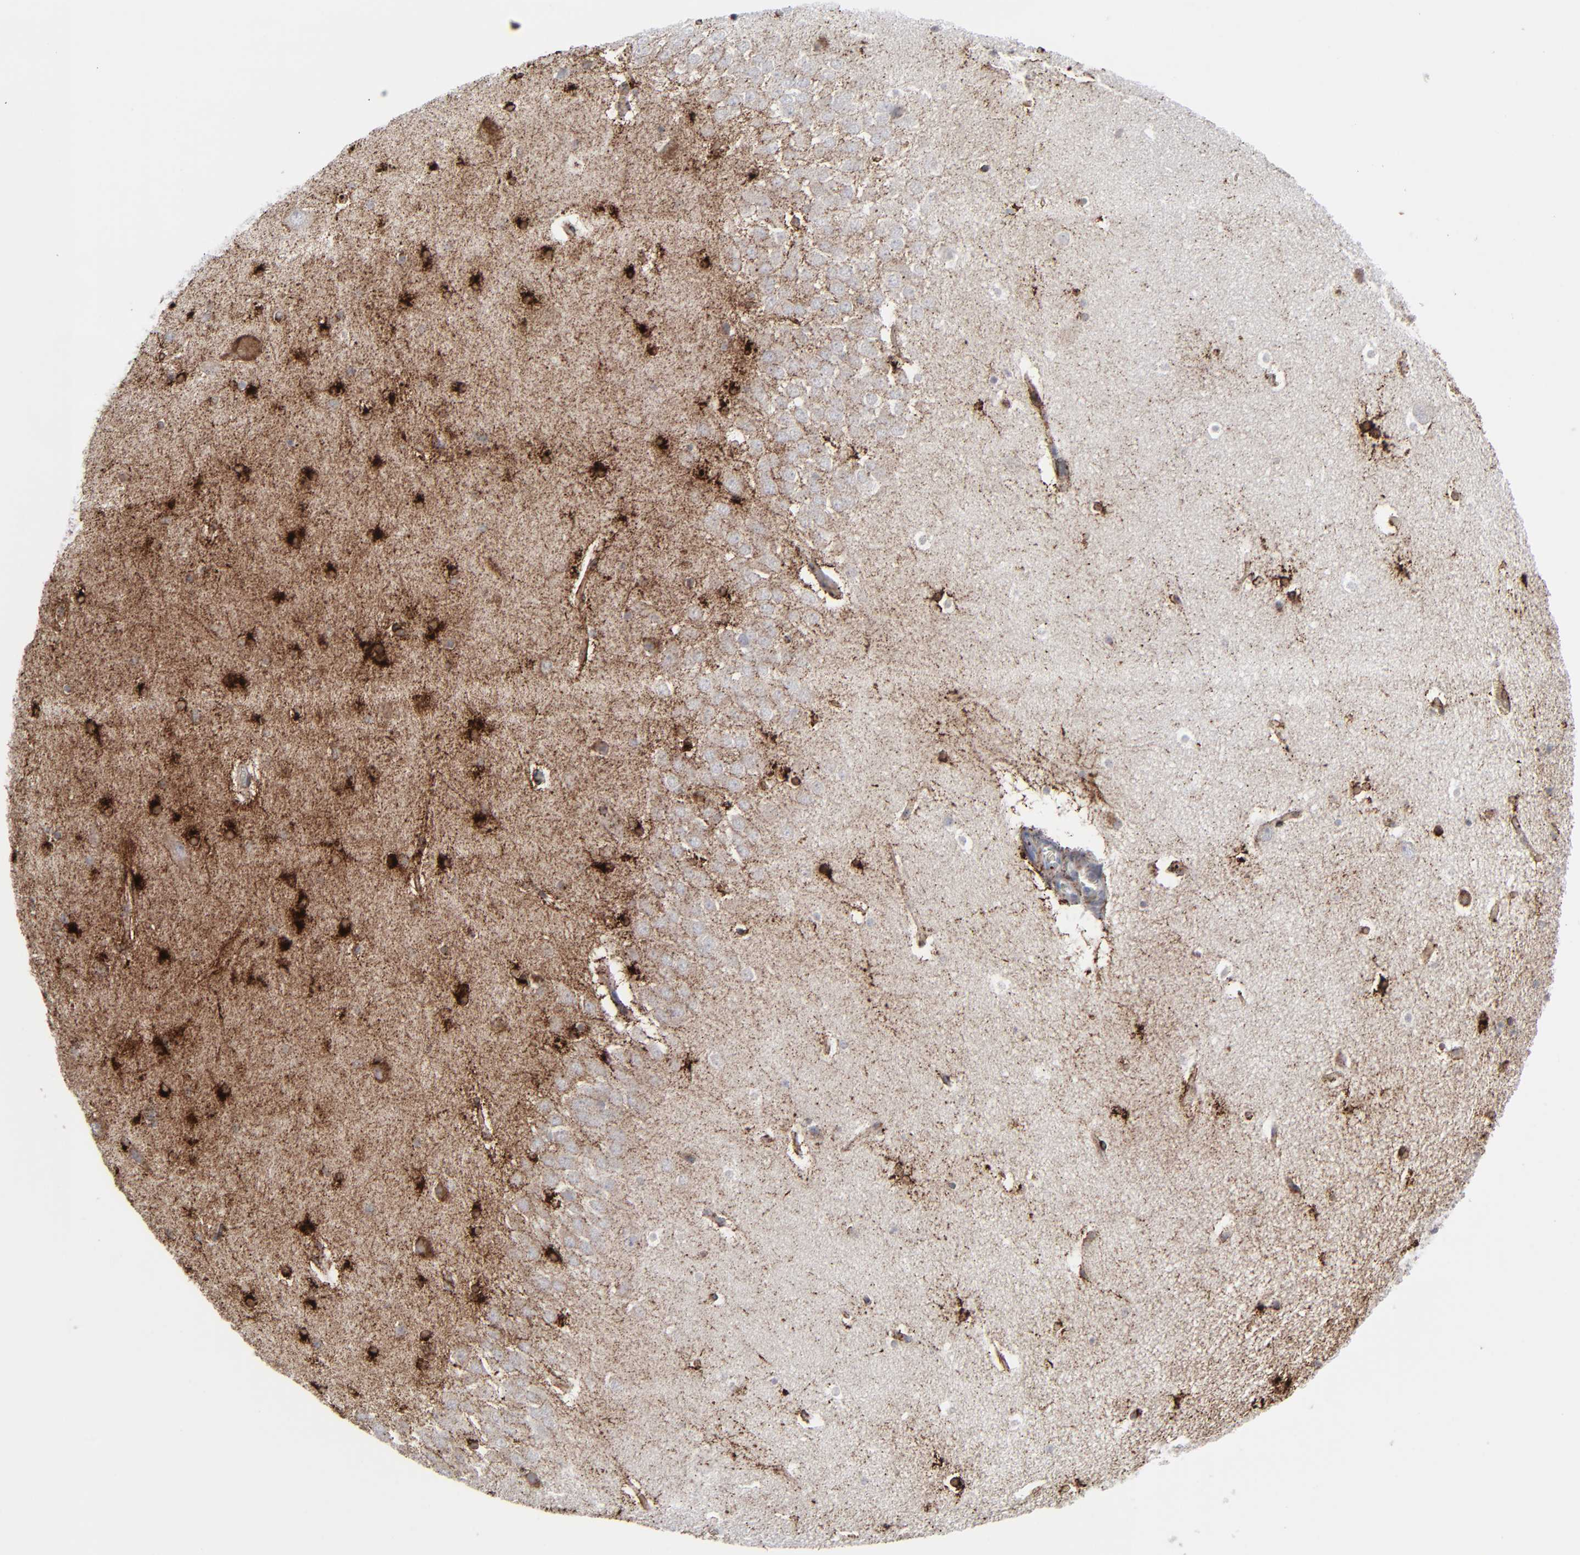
{"staining": {"intensity": "moderate", "quantity": "25%-75%", "location": "cytoplasmic/membranous"}, "tissue": "hippocampus", "cell_type": "Glial cells", "image_type": "normal", "snomed": [{"axis": "morphology", "description": "Normal tissue, NOS"}, {"axis": "topography", "description": "Hippocampus"}], "caption": "DAB immunohistochemical staining of benign human hippocampus exhibits moderate cytoplasmic/membranous protein positivity in about 25%-75% of glial cells.", "gene": "SPARC", "patient": {"sex": "male", "age": 45}}